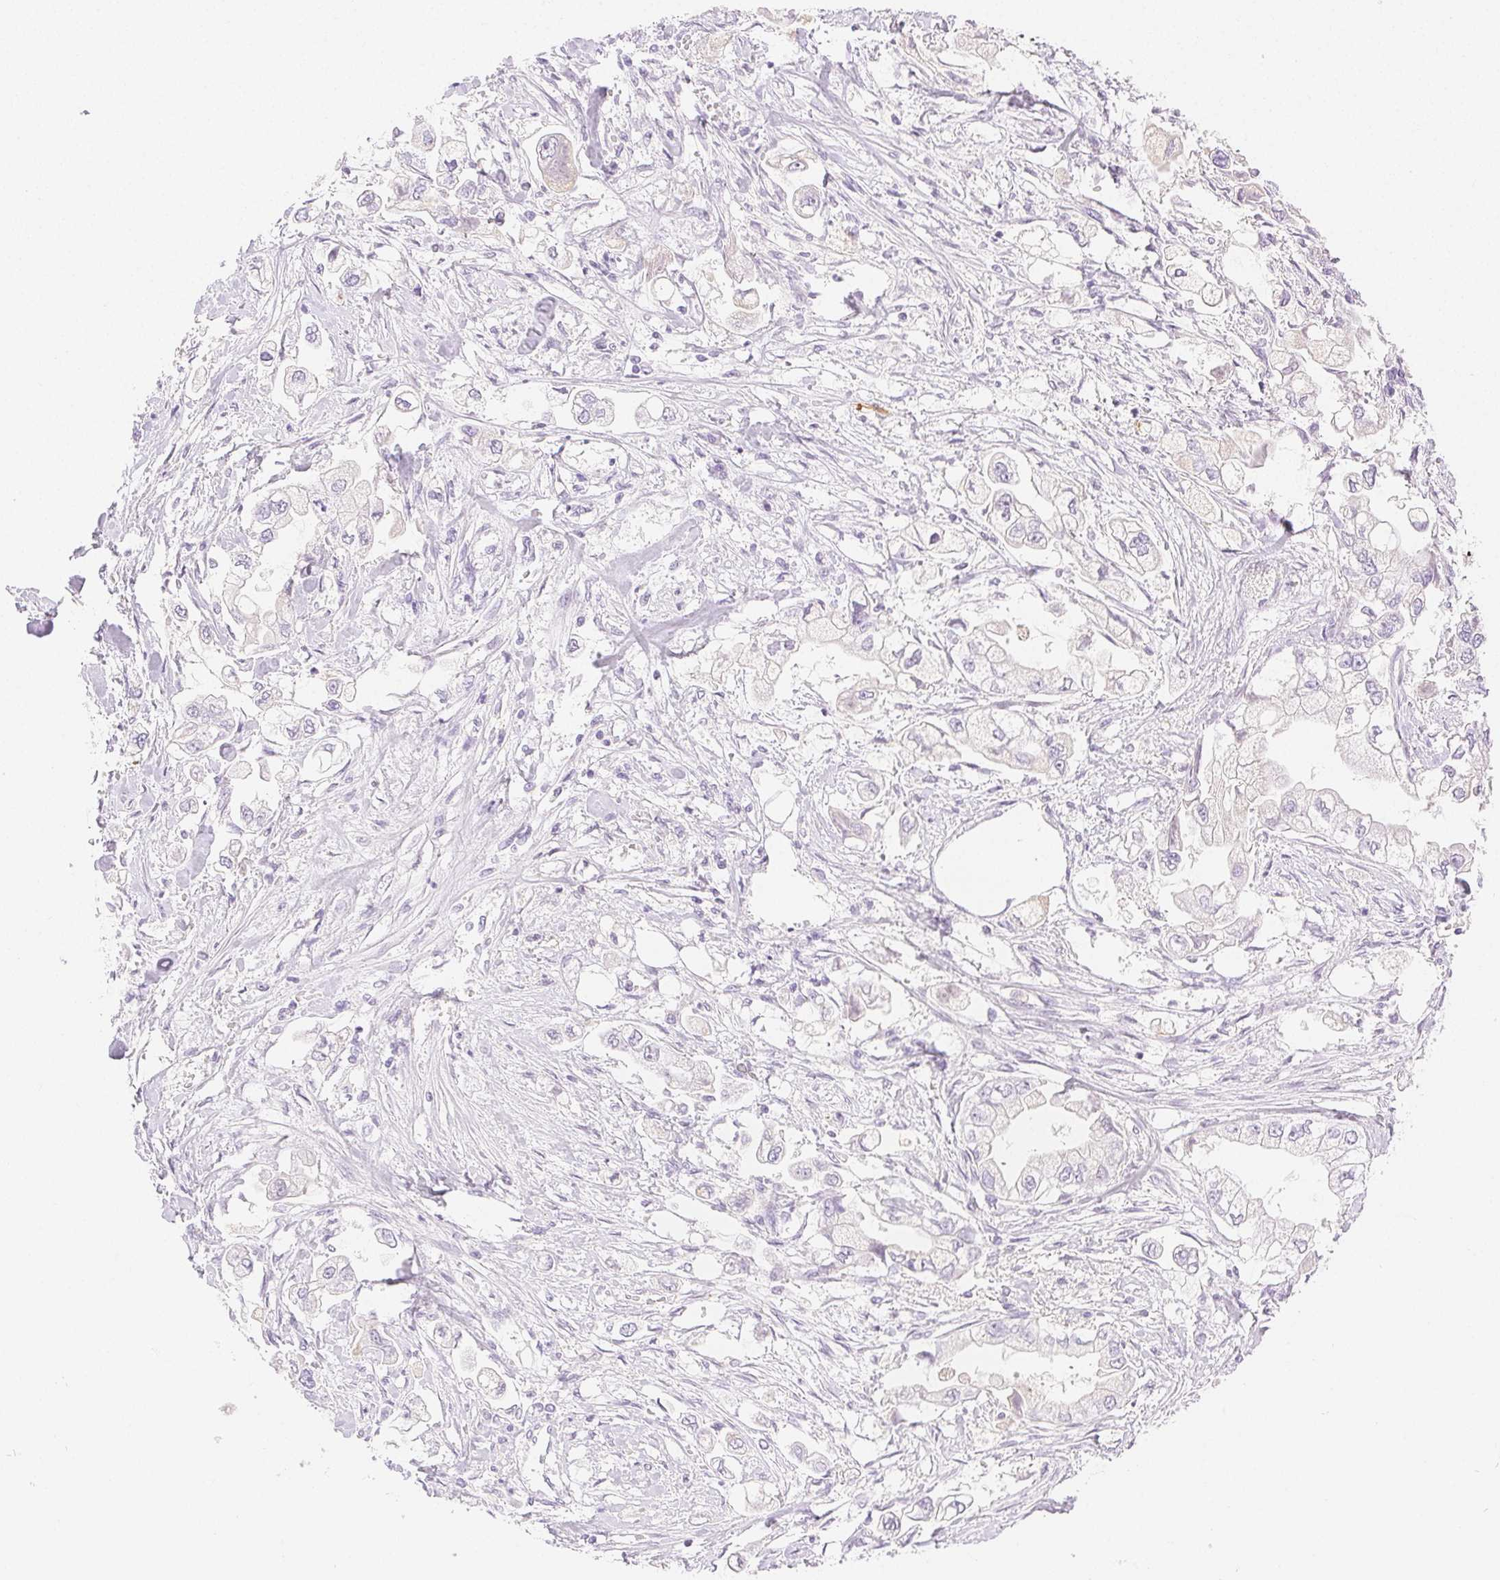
{"staining": {"intensity": "negative", "quantity": "none", "location": "none"}, "tissue": "stomach cancer", "cell_type": "Tumor cells", "image_type": "cancer", "snomed": [{"axis": "morphology", "description": "Adenocarcinoma, NOS"}, {"axis": "topography", "description": "Stomach"}], "caption": "This is an immunohistochemistry photomicrograph of human stomach cancer. There is no positivity in tumor cells.", "gene": "SPACA4", "patient": {"sex": "male", "age": 62}}